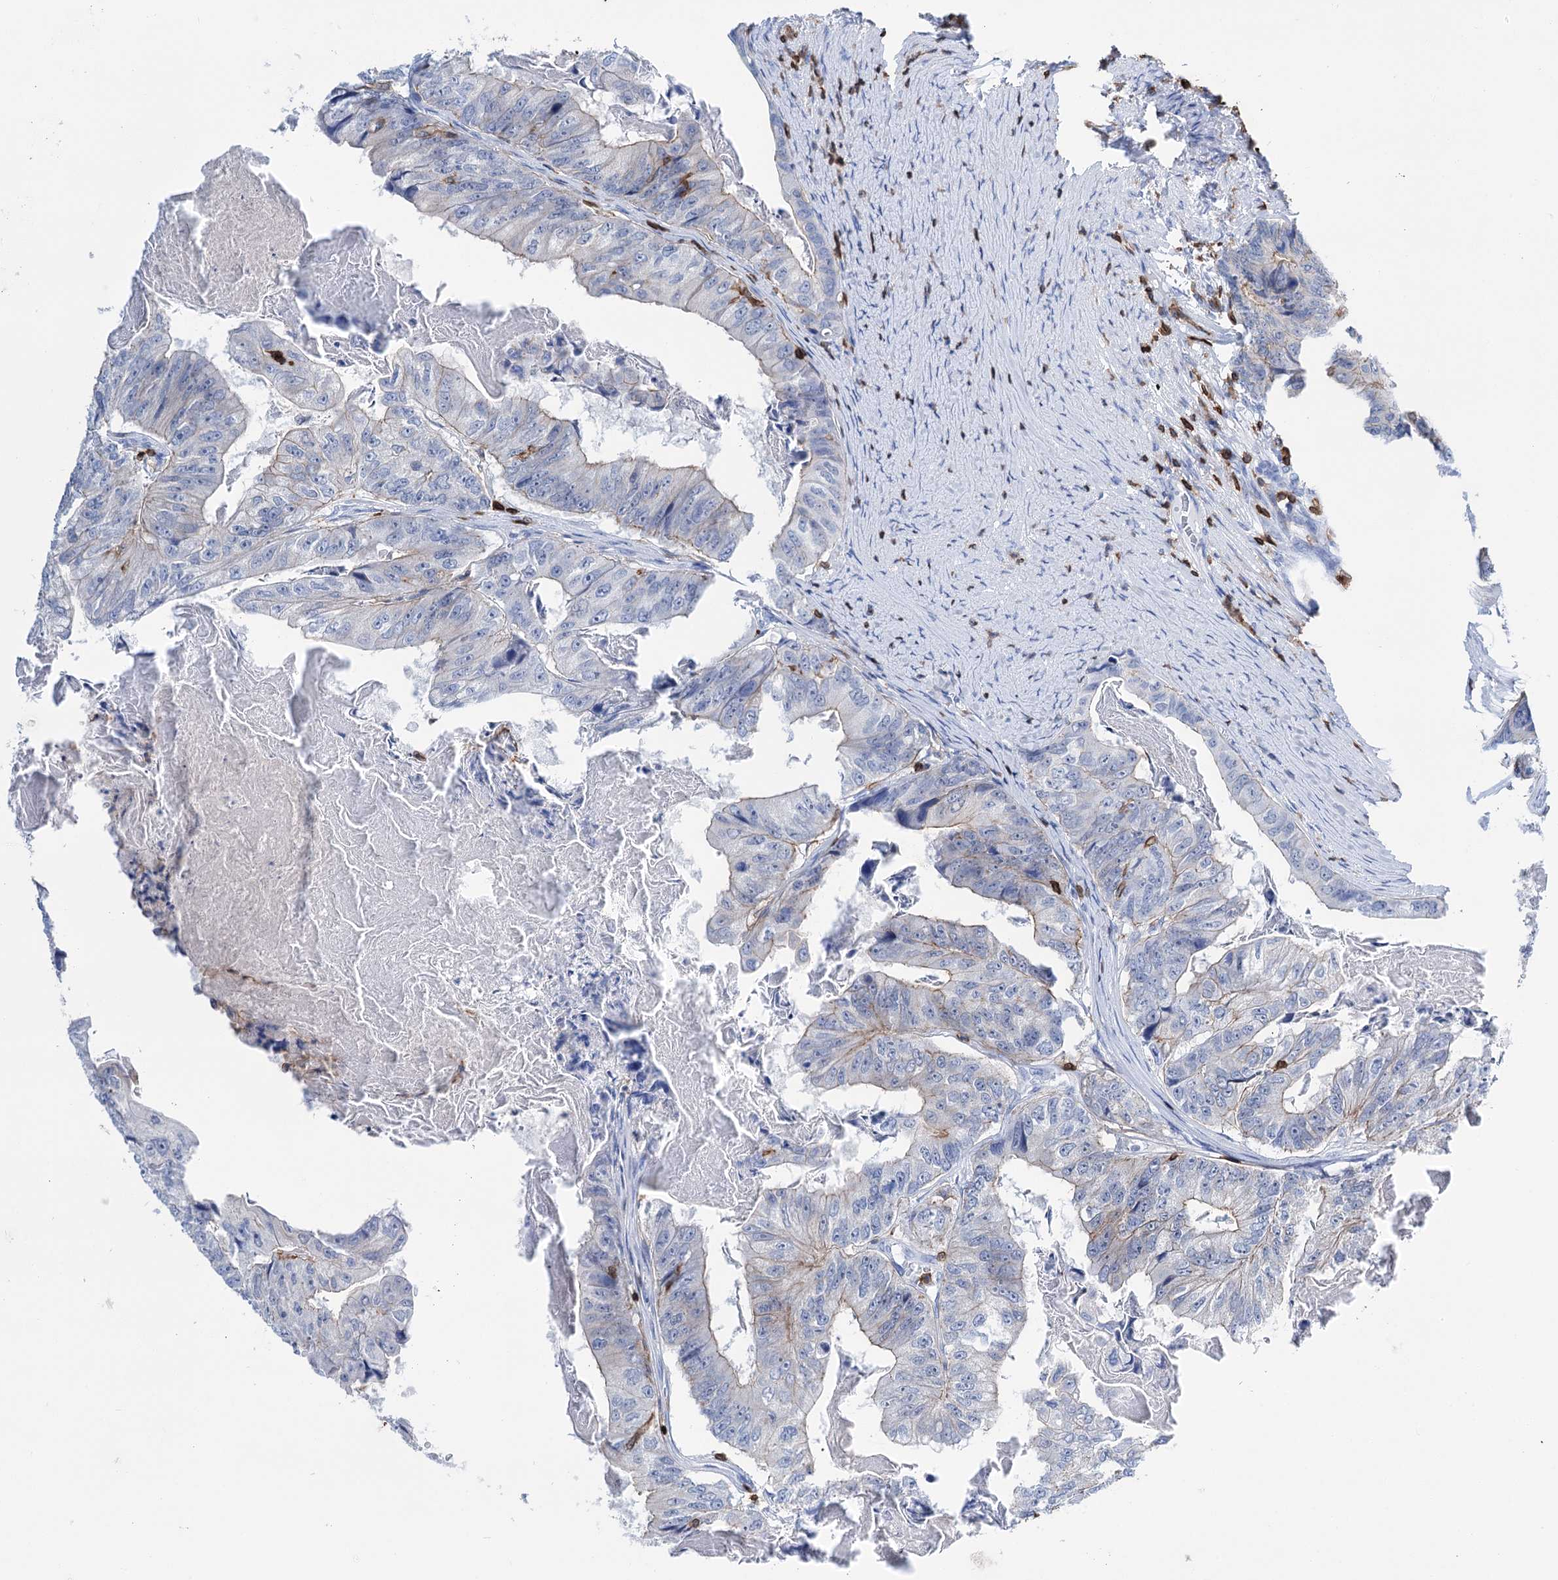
{"staining": {"intensity": "weak", "quantity": "<25%", "location": "cytoplasmic/membranous"}, "tissue": "colorectal cancer", "cell_type": "Tumor cells", "image_type": "cancer", "snomed": [{"axis": "morphology", "description": "Adenocarcinoma, NOS"}, {"axis": "topography", "description": "Colon"}], "caption": "Immunohistochemistry (IHC) histopathology image of neoplastic tissue: human colorectal cancer (adenocarcinoma) stained with DAB (3,3'-diaminobenzidine) shows no significant protein staining in tumor cells.", "gene": "DEF6", "patient": {"sex": "female", "age": 67}}